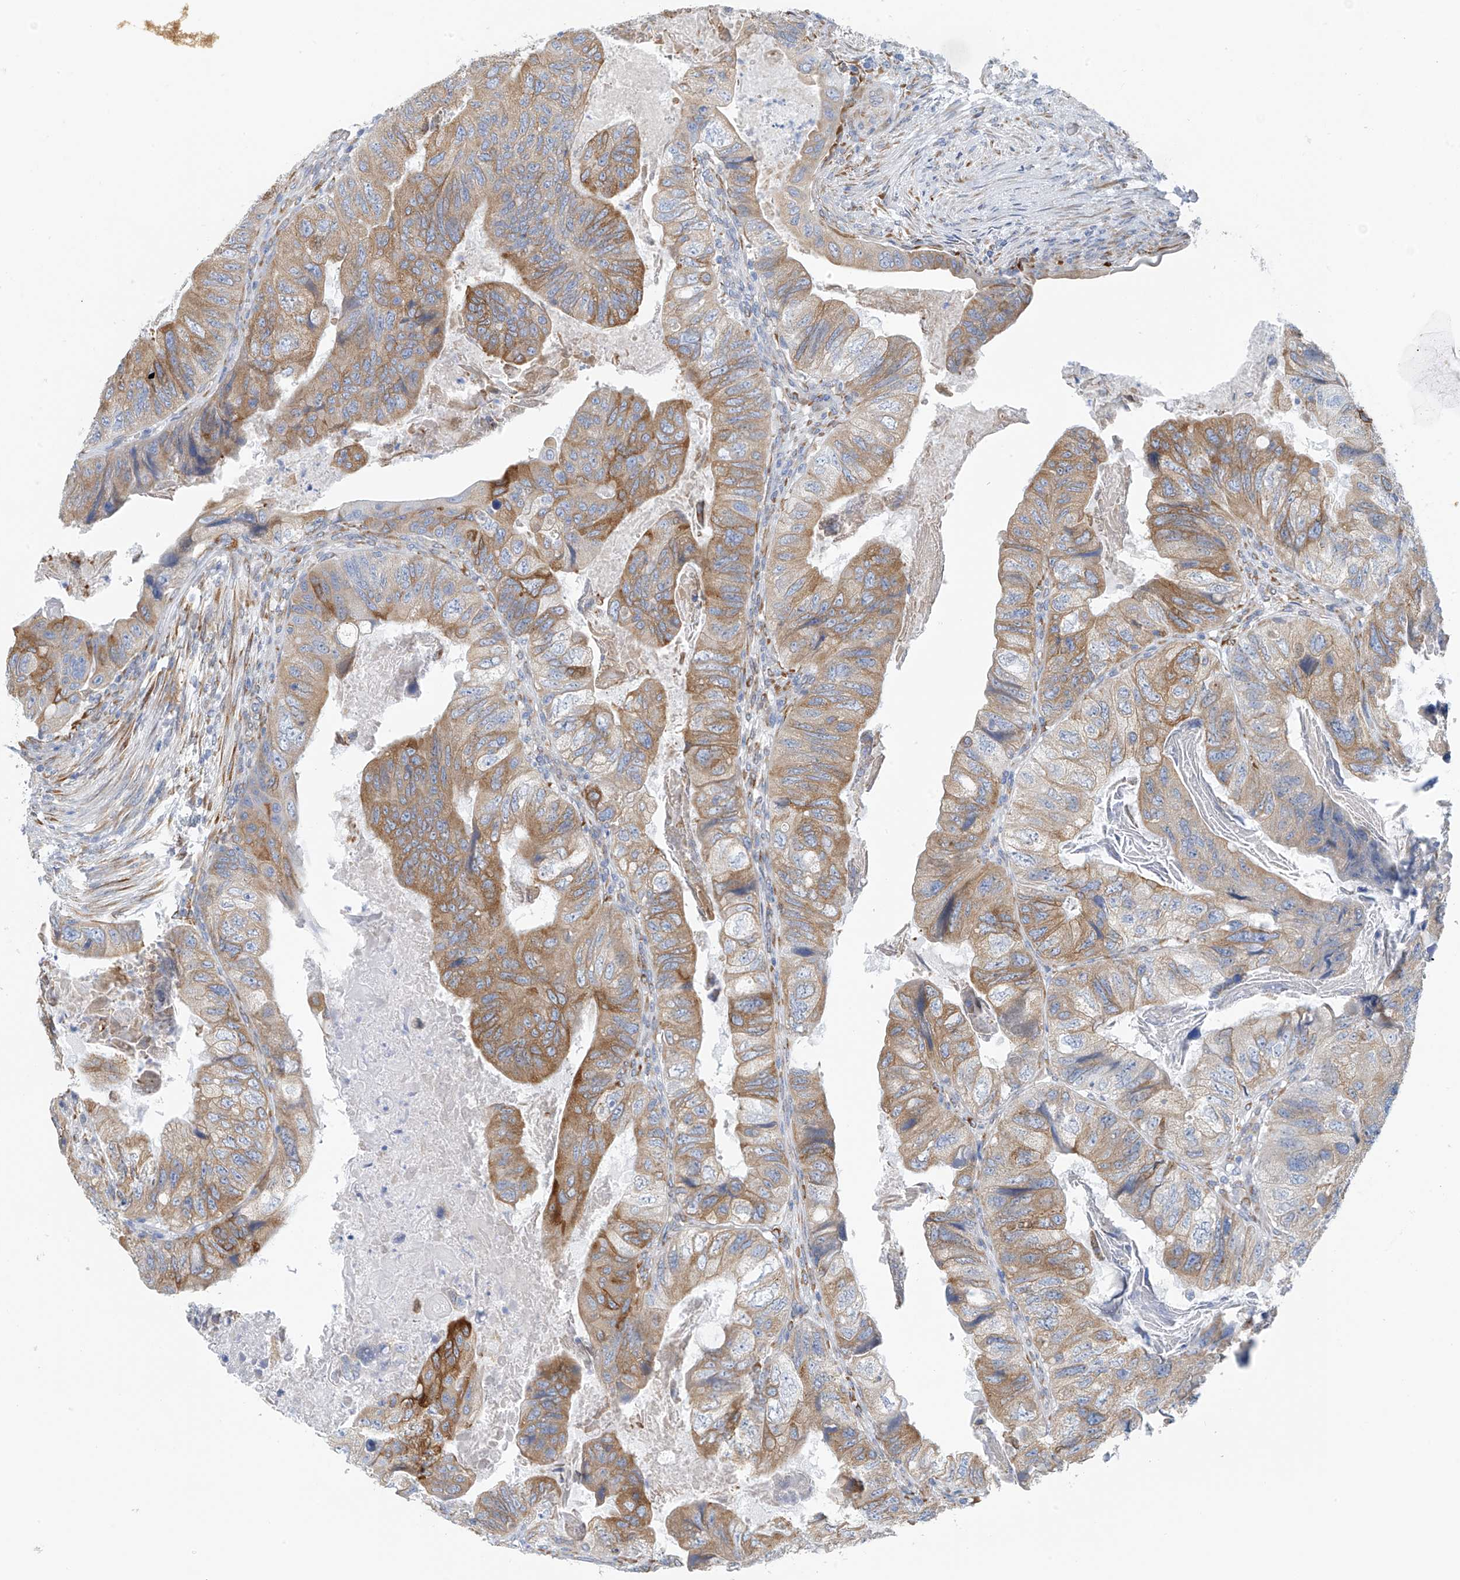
{"staining": {"intensity": "moderate", "quantity": "25%-75%", "location": "cytoplasmic/membranous"}, "tissue": "colorectal cancer", "cell_type": "Tumor cells", "image_type": "cancer", "snomed": [{"axis": "morphology", "description": "Adenocarcinoma, NOS"}, {"axis": "topography", "description": "Rectum"}], "caption": "Colorectal cancer (adenocarcinoma) tissue shows moderate cytoplasmic/membranous positivity in approximately 25%-75% of tumor cells, visualized by immunohistochemistry. The staining is performed using DAB brown chromogen to label protein expression. The nuclei are counter-stained blue using hematoxylin.", "gene": "RCN2", "patient": {"sex": "male", "age": 63}}